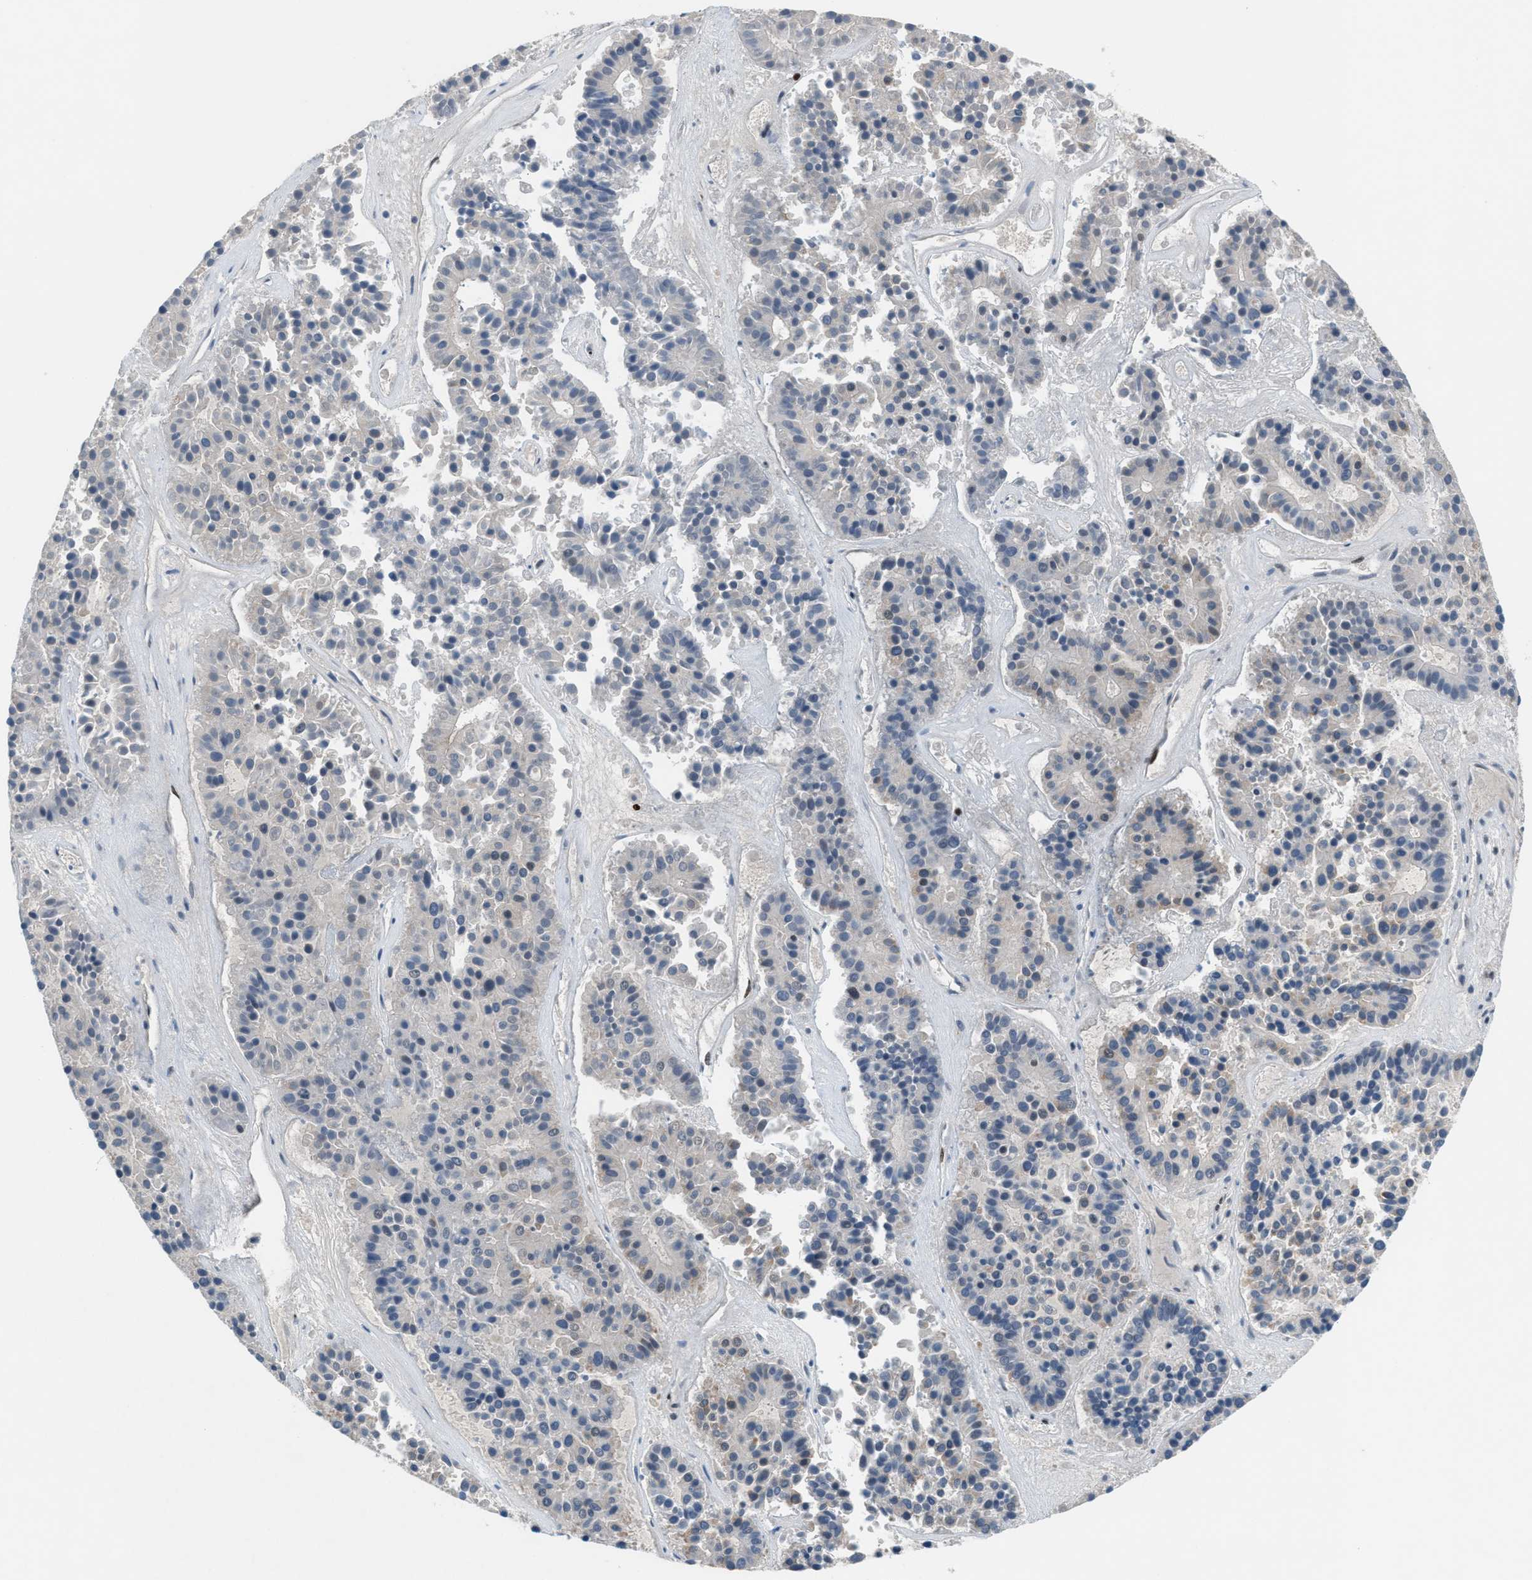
{"staining": {"intensity": "negative", "quantity": "none", "location": "none"}, "tissue": "pancreatic cancer", "cell_type": "Tumor cells", "image_type": "cancer", "snomed": [{"axis": "morphology", "description": "Adenocarcinoma, NOS"}, {"axis": "topography", "description": "Pancreas"}], "caption": "A histopathology image of adenocarcinoma (pancreatic) stained for a protein displays no brown staining in tumor cells.", "gene": "ZNF276", "patient": {"sex": "male", "age": 50}}